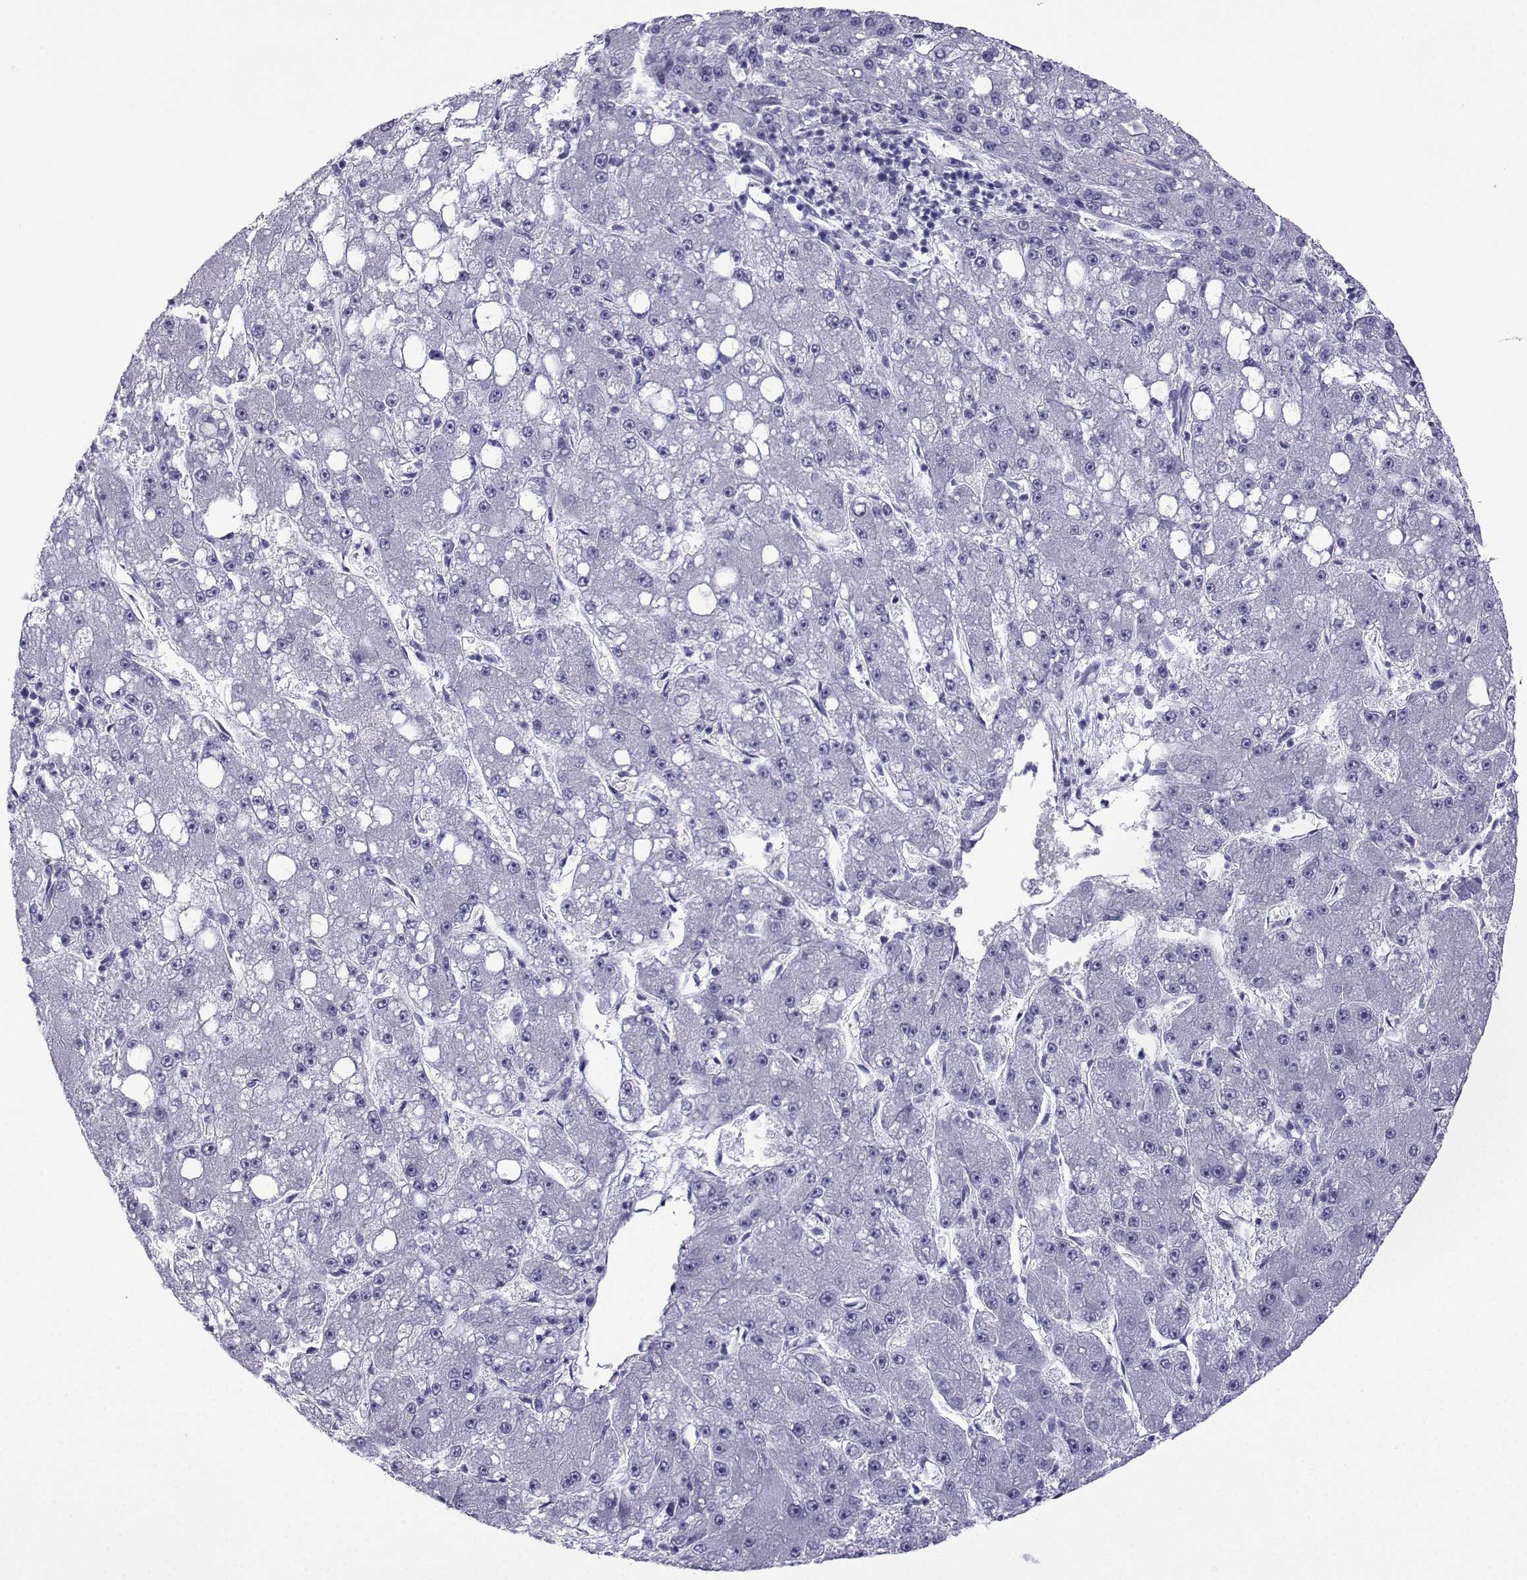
{"staining": {"intensity": "negative", "quantity": "none", "location": "none"}, "tissue": "liver cancer", "cell_type": "Tumor cells", "image_type": "cancer", "snomed": [{"axis": "morphology", "description": "Carcinoma, Hepatocellular, NOS"}, {"axis": "topography", "description": "Liver"}], "caption": "DAB immunohistochemical staining of human hepatocellular carcinoma (liver) displays no significant positivity in tumor cells.", "gene": "TRIM46", "patient": {"sex": "male", "age": 67}}